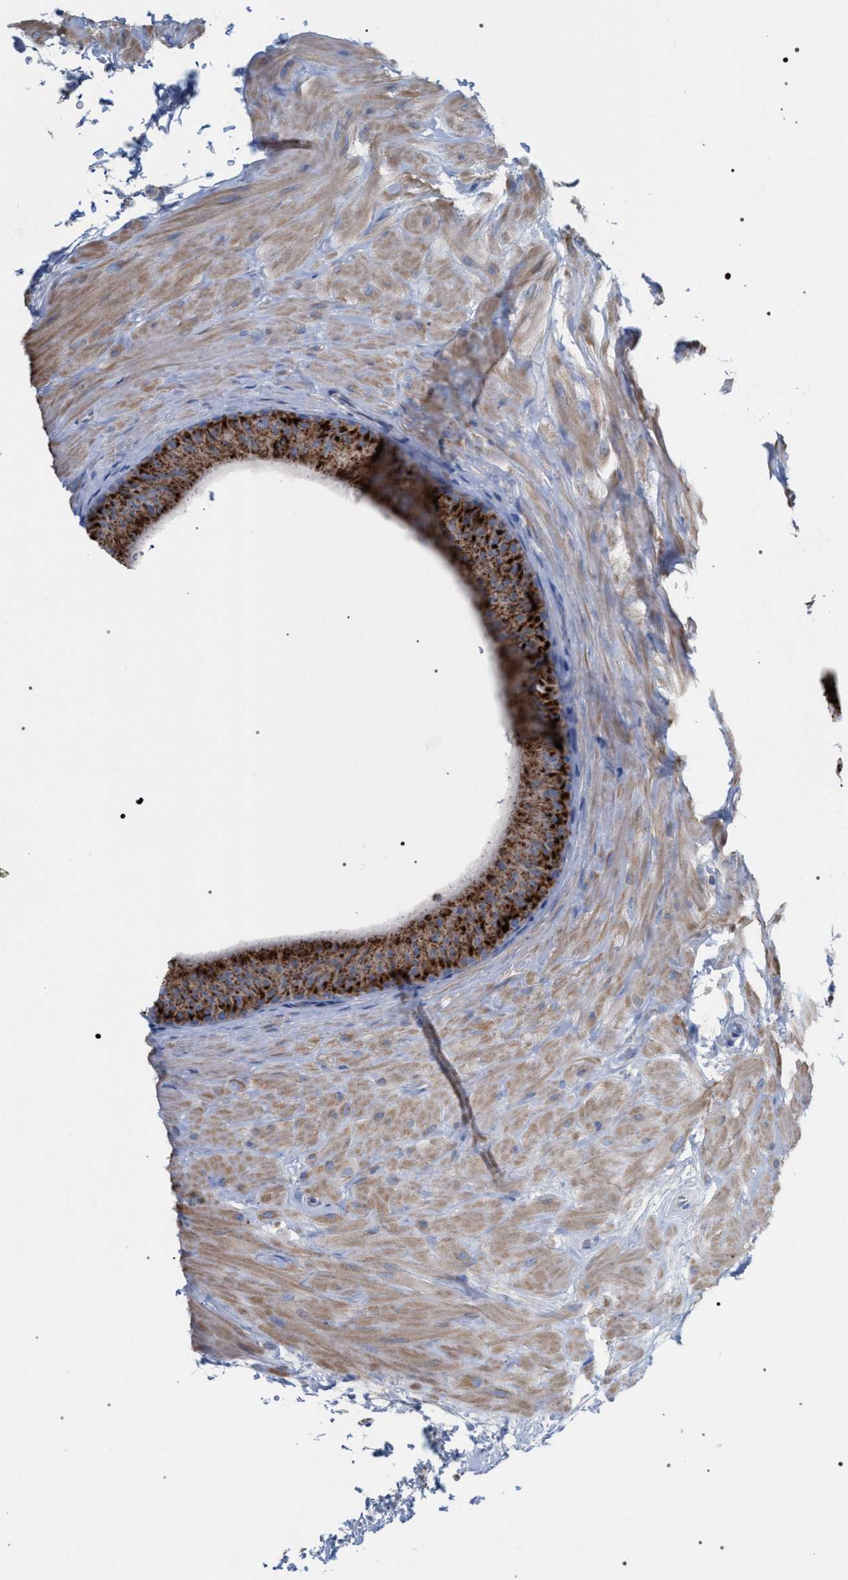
{"staining": {"intensity": "strong", "quantity": ">75%", "location": "cytoplasmic/membranous"}, "tissue": "epididymis", "cell_type": "Glandular cells", "image_type": "normal", "snomed": [{"axis": "morphology", "description": "Normal tissue, NOS"}, {"axis": "topography", "description": "Epididymis"}], "caption": "Immunohistochemical staining of normal human epididymis displays high levels of strong cytoplasmic/membranous expression in approximately >75% of glandular cells. The protein is stained brown, and the nuclei are stained in blue (DAB IHC with brightfield microscopy, high magnification).", "gene": "ECI2", "patient": {"sex": "male", "age": 34}}